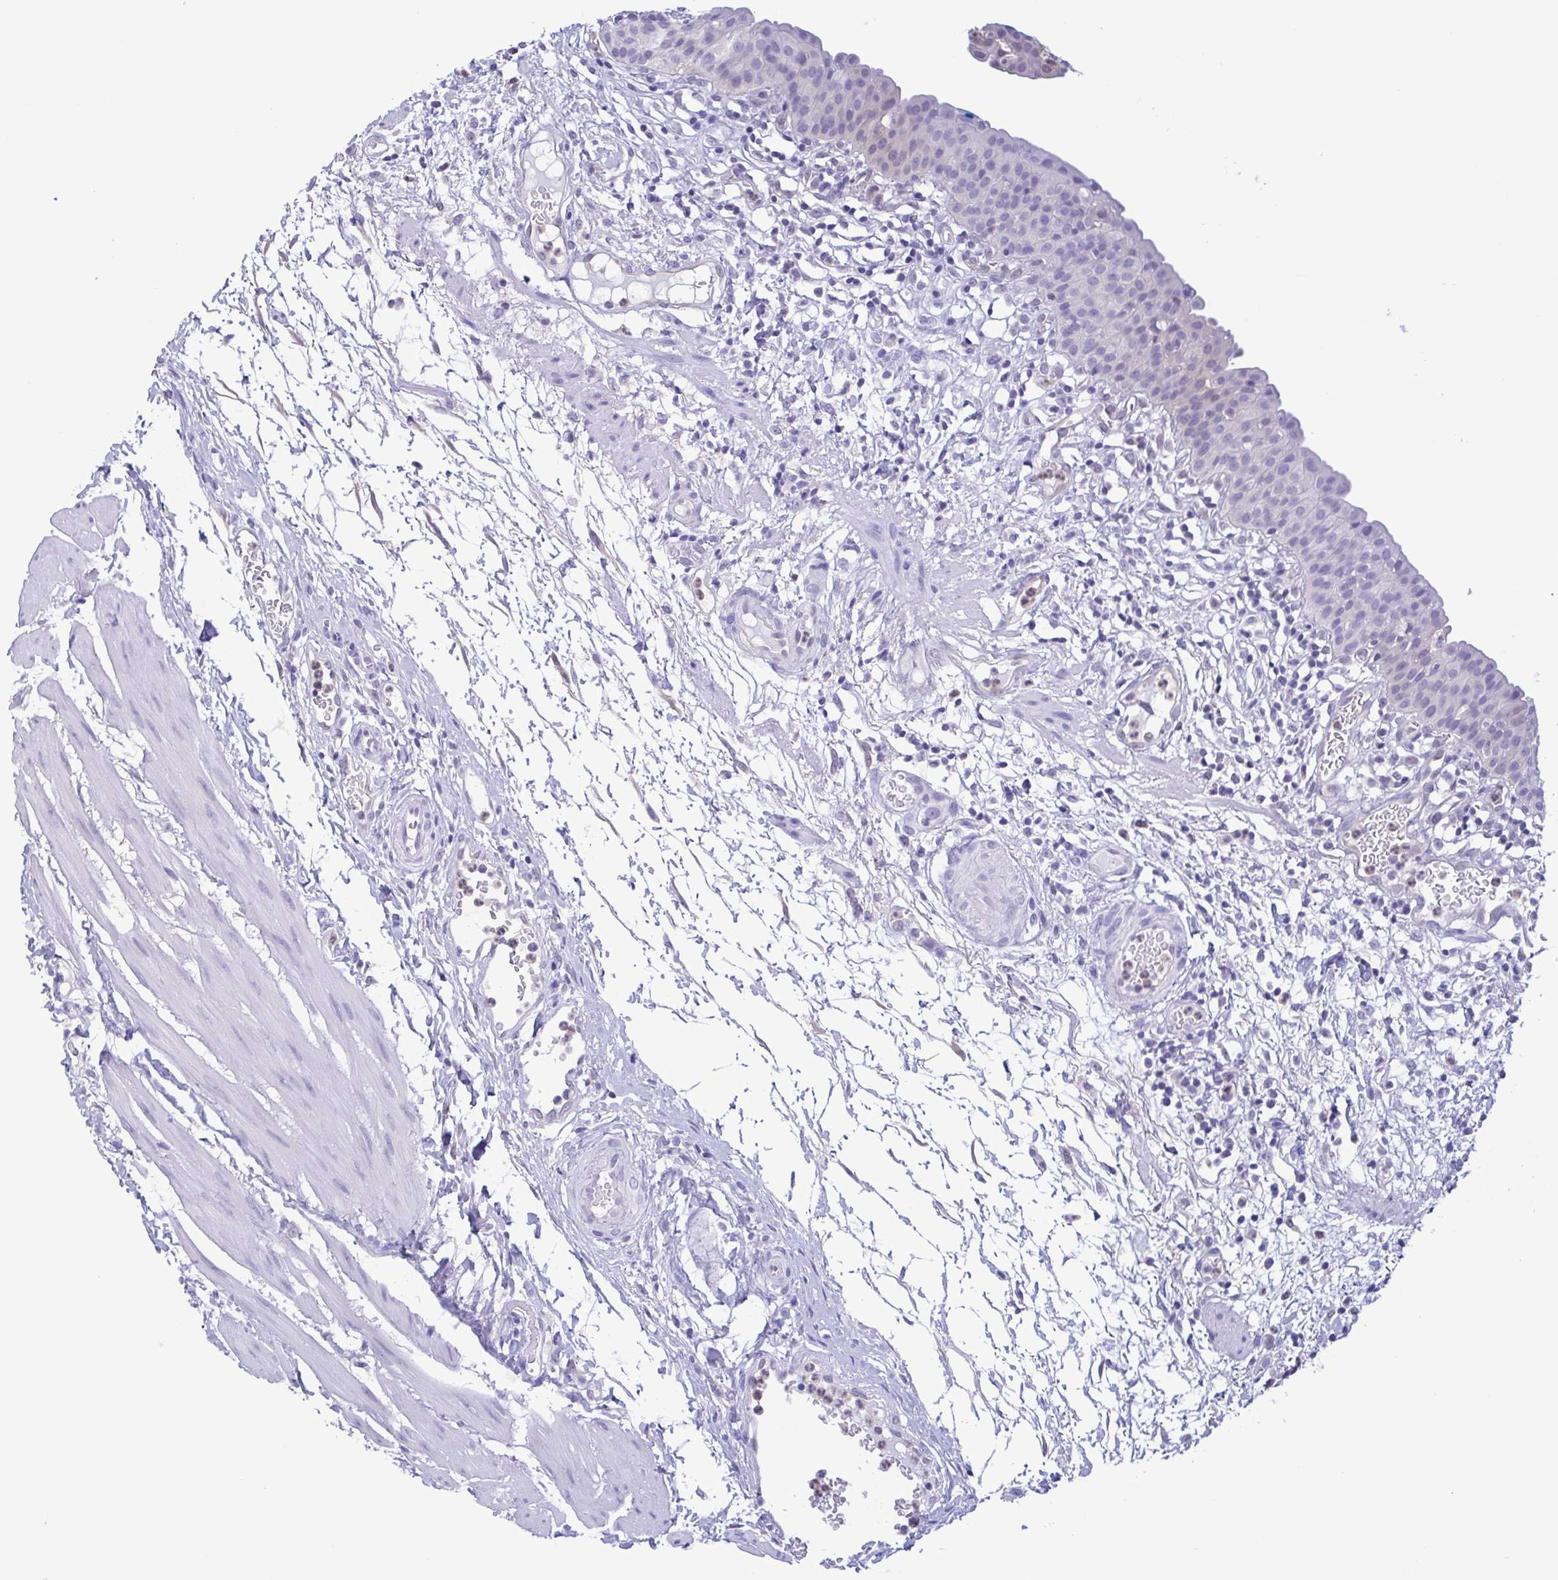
{"staining": {"intensity": "negative", "quantity": "none", "location": "none"}, "tissue": "urinary bladder", "cell_type": "Urothelial cells", "image_type": "normal", "snomed": [{"axis": "morphology", "description": "Normal tissue, NOS"}, {"axis": "morphology", "description": "Inflammation, NOS"}, {"axis": "topography", "description": "Urinary bladder"}], "caption": "Immunohistochemistry photomicrograph of benign urinary bladder: urinary bladder stained with DAB (3,3'-diaminobenzidine) reveals no significant protein positivity in urothelial cells.", "gene": "LDHC", "patient": {"sex": "male", "age": 57}}